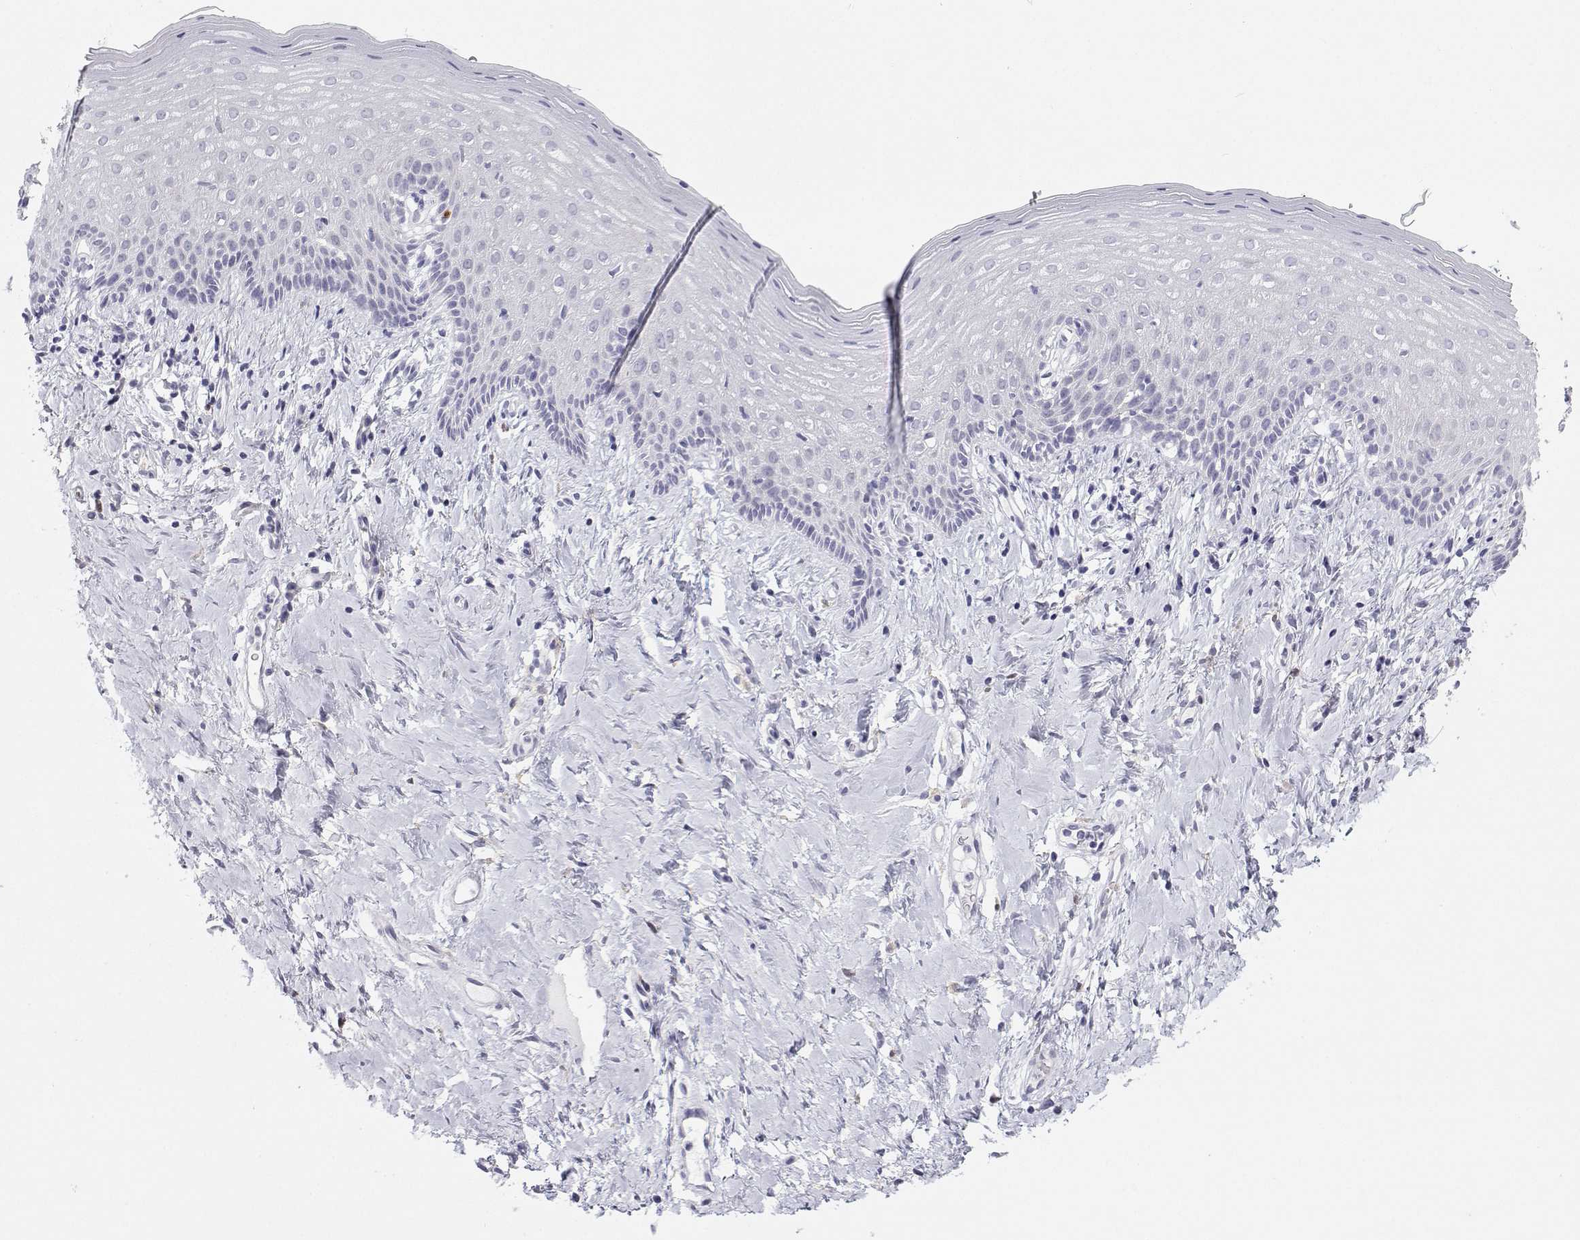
{"staining": {"intensity": "negative", "quantity": "none", "location": "none"}, "tissue": "vagina", "cell_type": "Squamous epithelial cells", "image_type": "normal", "snomed": [{"axis": "morphology", "description": "Normal tissue, NOS"}, {"axis": "topography", "description": "Vagina"}], "caption": "Protein analysis of unremarkable vagina exhibits no significant expression in squamous epithelial cells.", "gene": "TTN", "patient": {"sex": "female", "age": 42}}